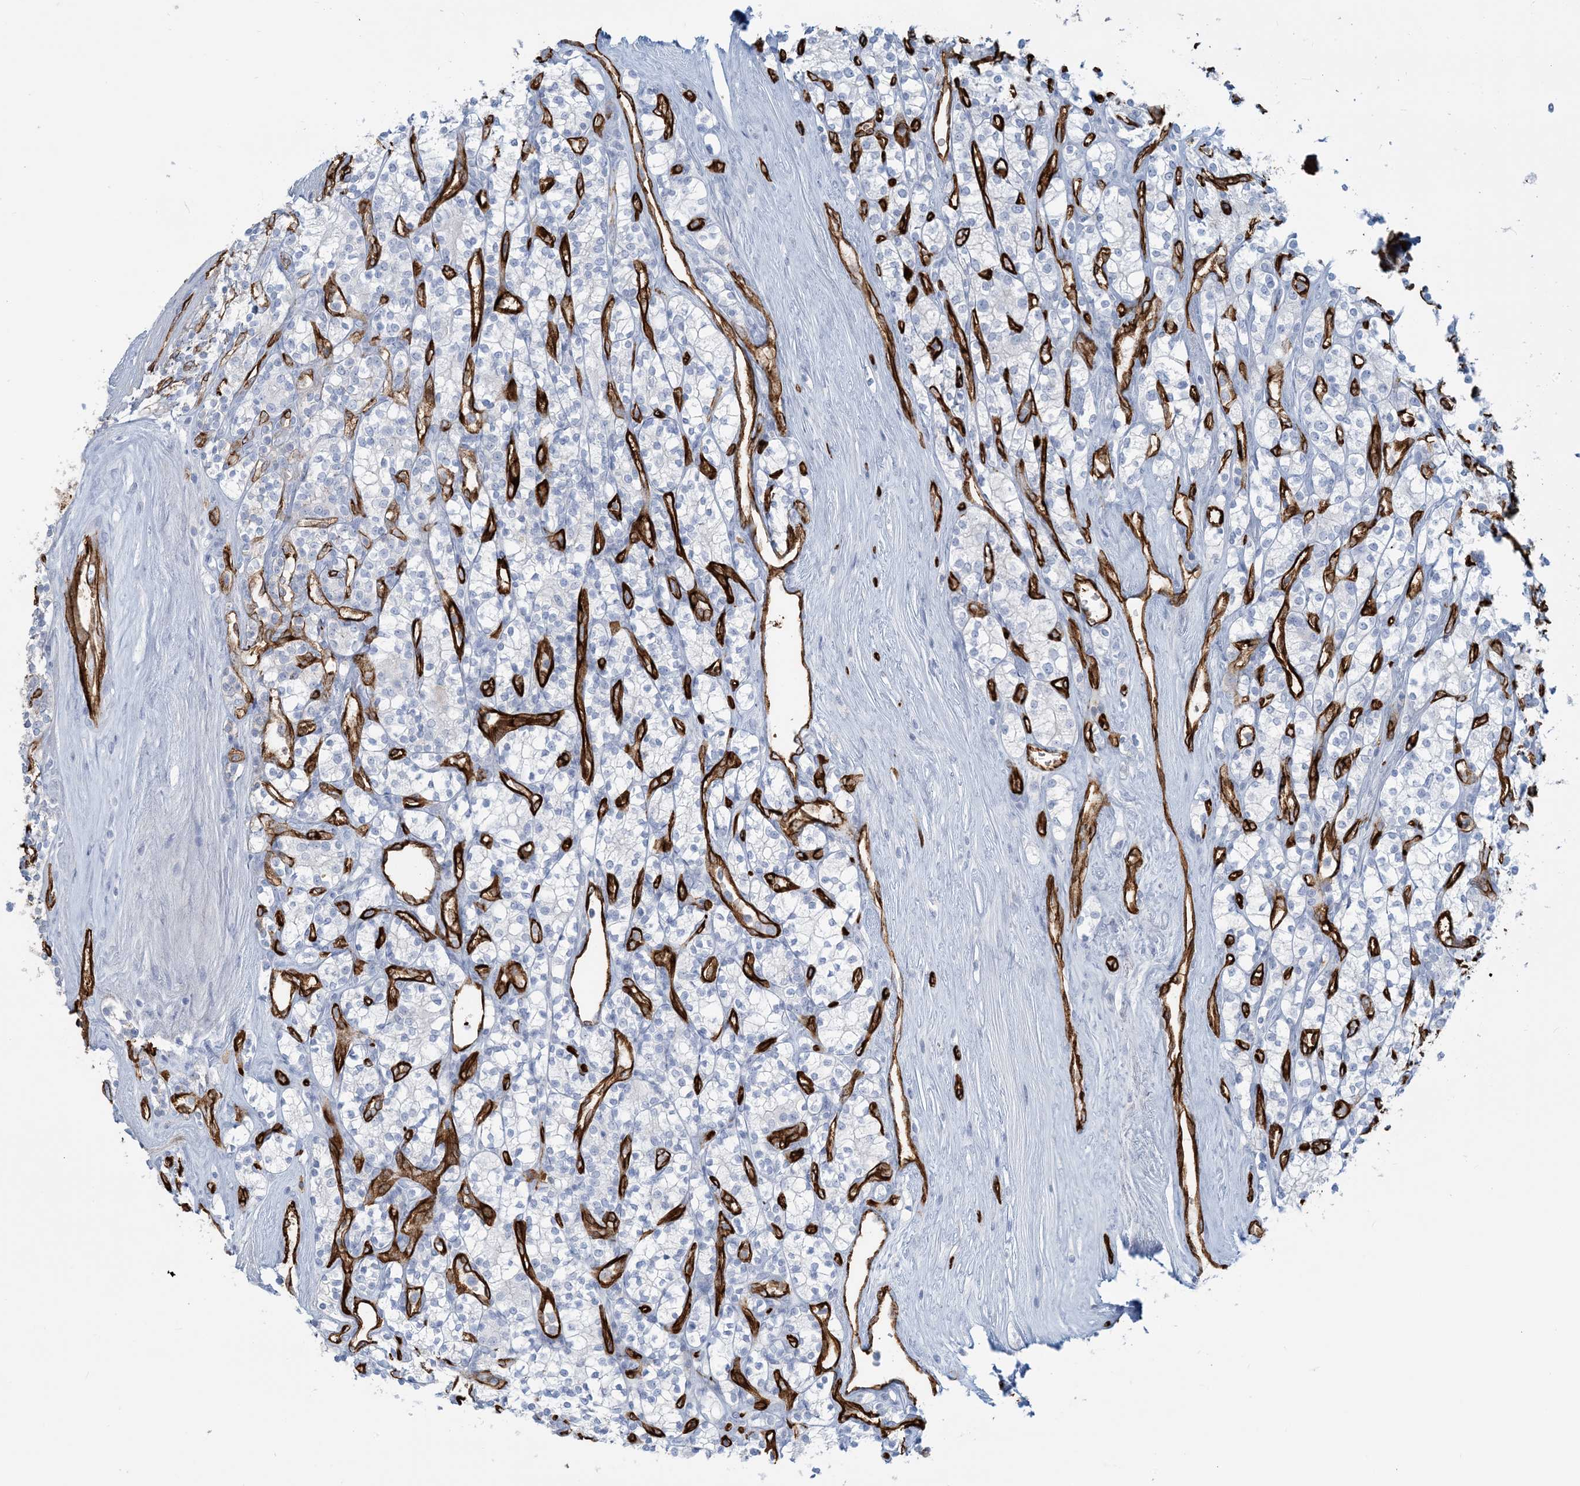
{"staining": {"intensity": "negative", "quantity": "none", "location": "none"}, "tissue": "renal cancer", "cell_type": "Tumor cells", "image_type": "cancer", "snomed": [{"axis": "morphology", "description": "Adenocarcinoma, NOS"}, {"axis": "topography", "description": "Kidney"}], "caption": "There is no significant expression in tumor cells of adenocarcinoma (renal).", "gene": "EPS8L3", "patient": {"sex": "male", "age": 77}}